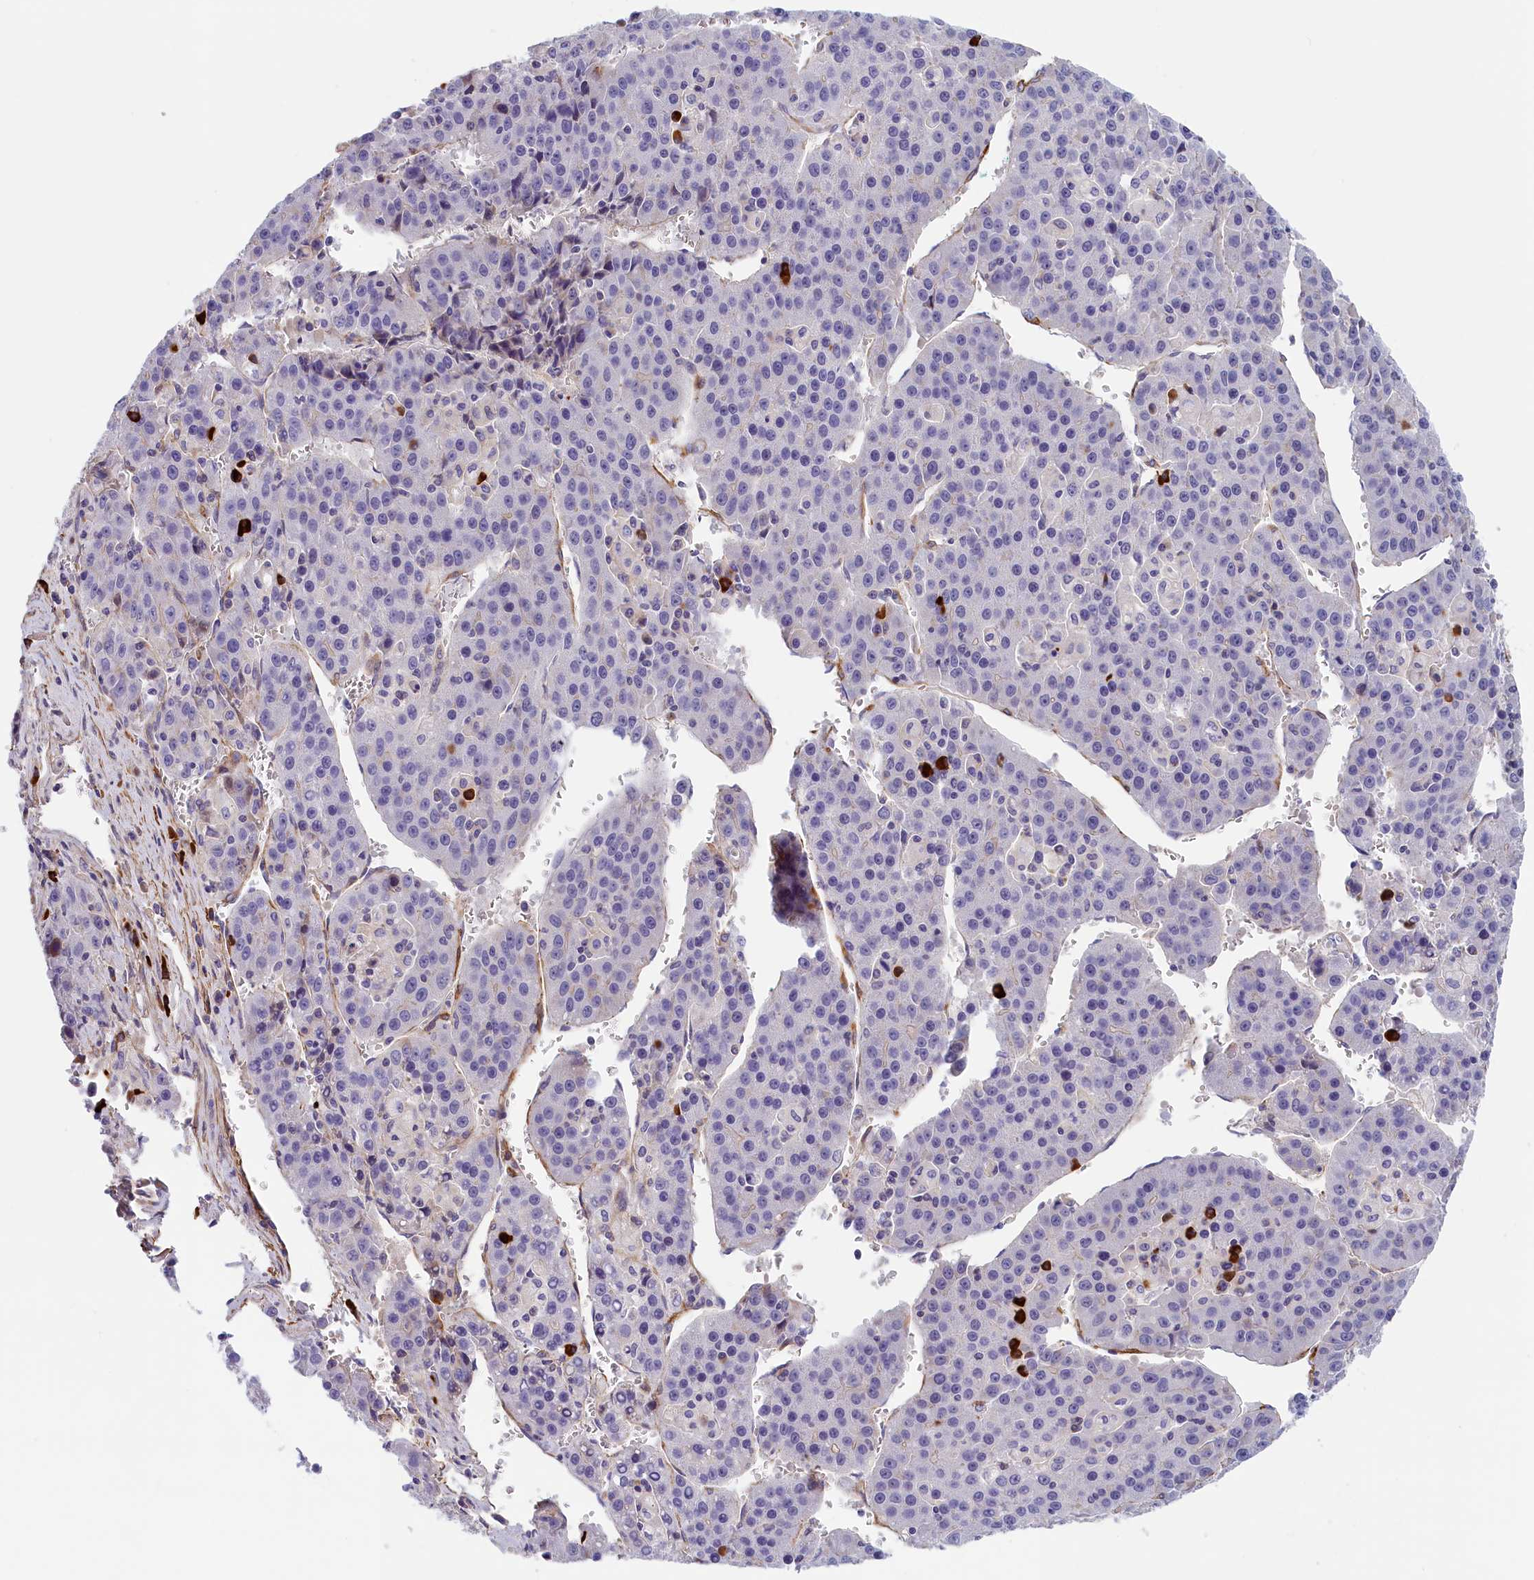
{"staining": {"intensity": "negative", "quantity": "none", "location": "none"}, "tissue": "liver cancer", "cell_type": "Tumor cells", "image_type": "cancer", "snomed": [{"axis": "morphology", "description": "Carcinoma, Hepatocellular, NOS"}, {"axis": "topography", "description": "Liver"}], "caption": "This image is of hepatocellular carcinoma (liver) stained with immunohistochemistry to label a protein in brown with the nuclei are counter-stained blue. There is no expression in tumor cells.", "gene": "BCL2L13", "patient": {"sex": "female", "age": 53}}